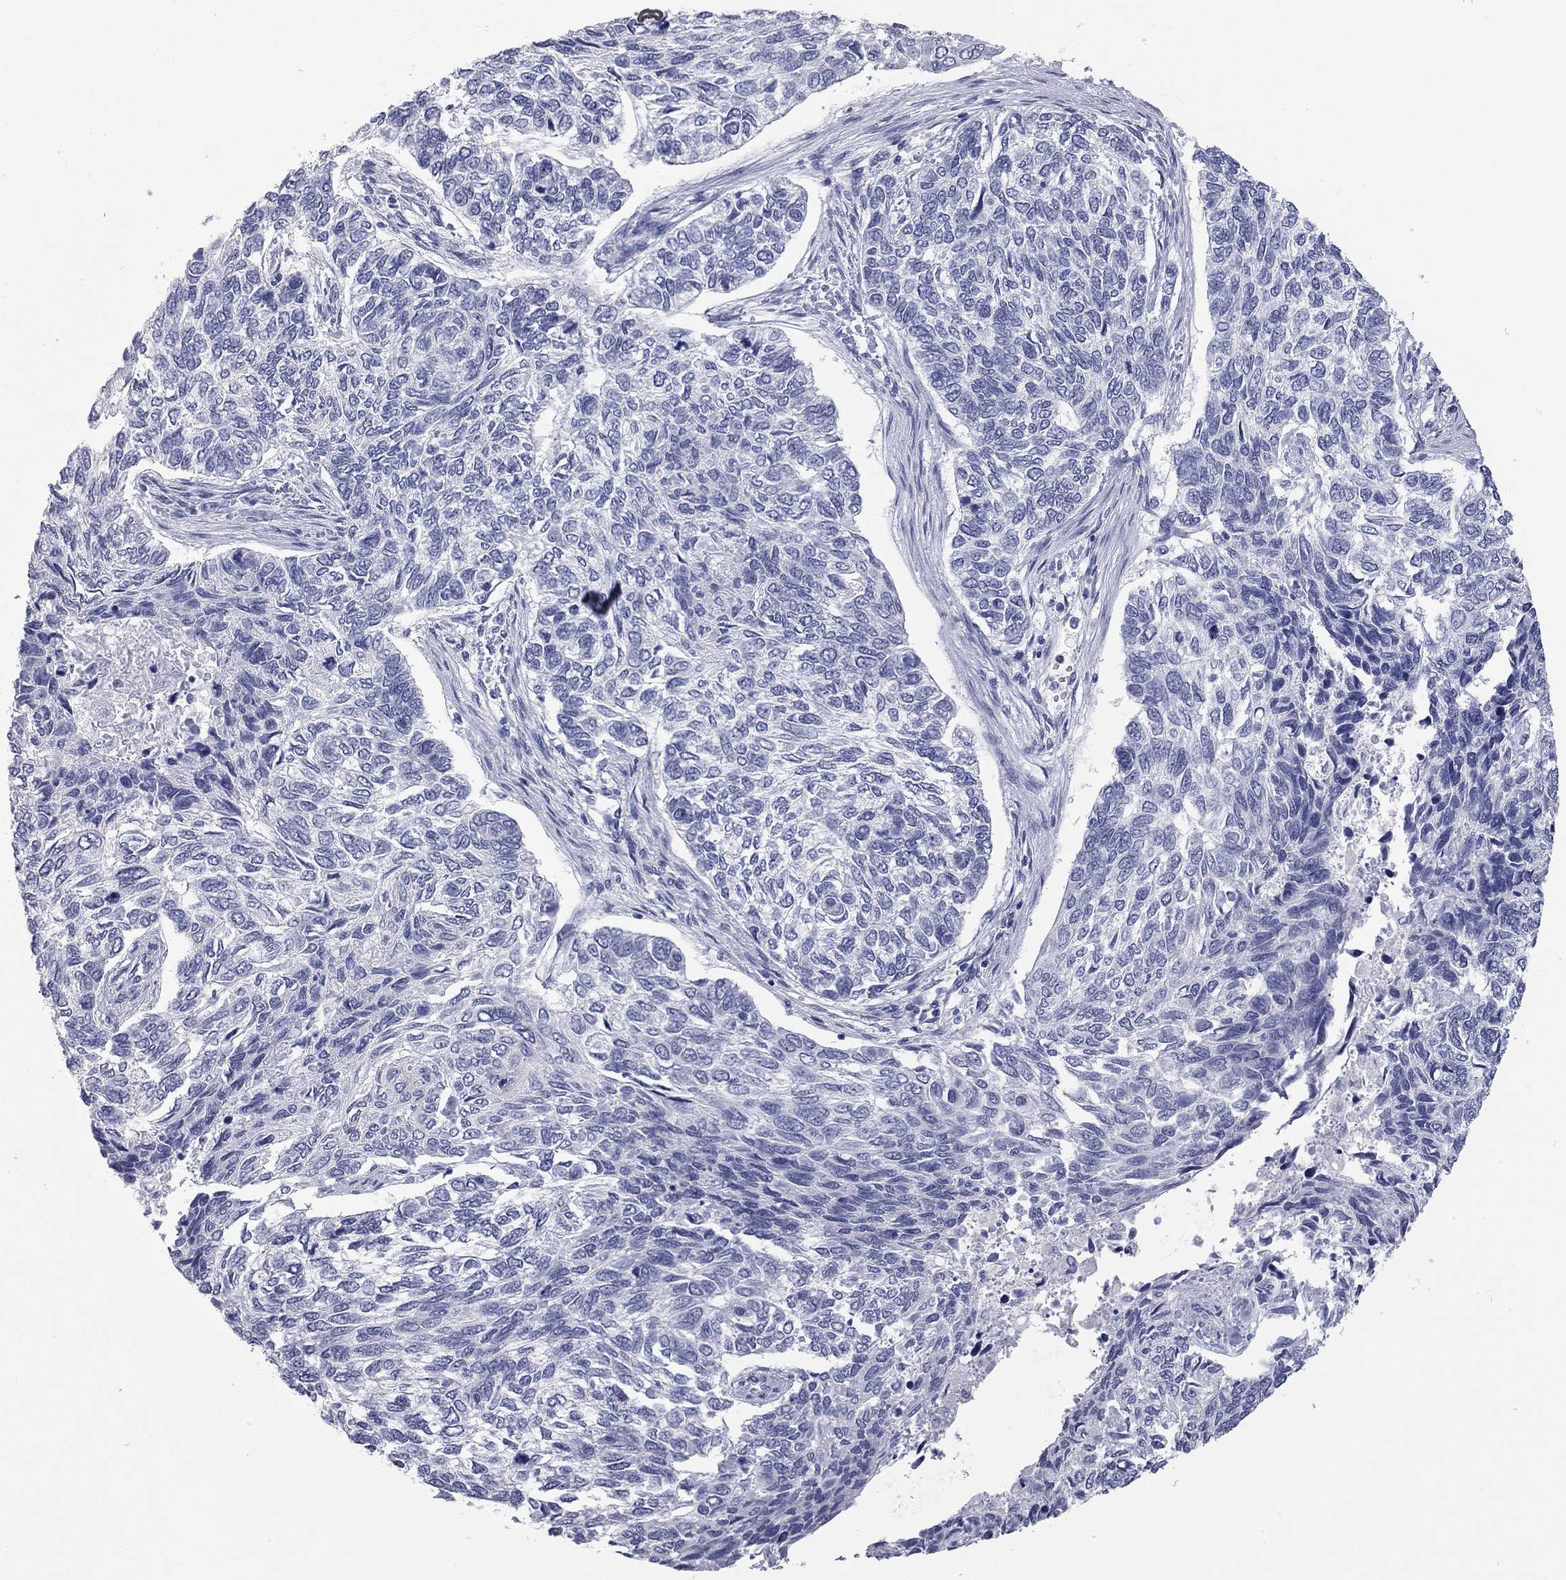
{"staining": {"intensity": "negative", "quantity": "none", "location": "none"}, "tissue": "skin cancer", "cell_type": "Tumor cells", "image_type": "cancer", "snomed": [{"axis": "morphology", "description": "Basal cell carcinoma"}, {"axis": "topography", "description": "Skin"}], "caption": "Skin cancer was stained to show a protein in brown. There is no significant positivity in tumor cells.", "gene": "AK8", "patient": {"sex": "female", "age": 65}}